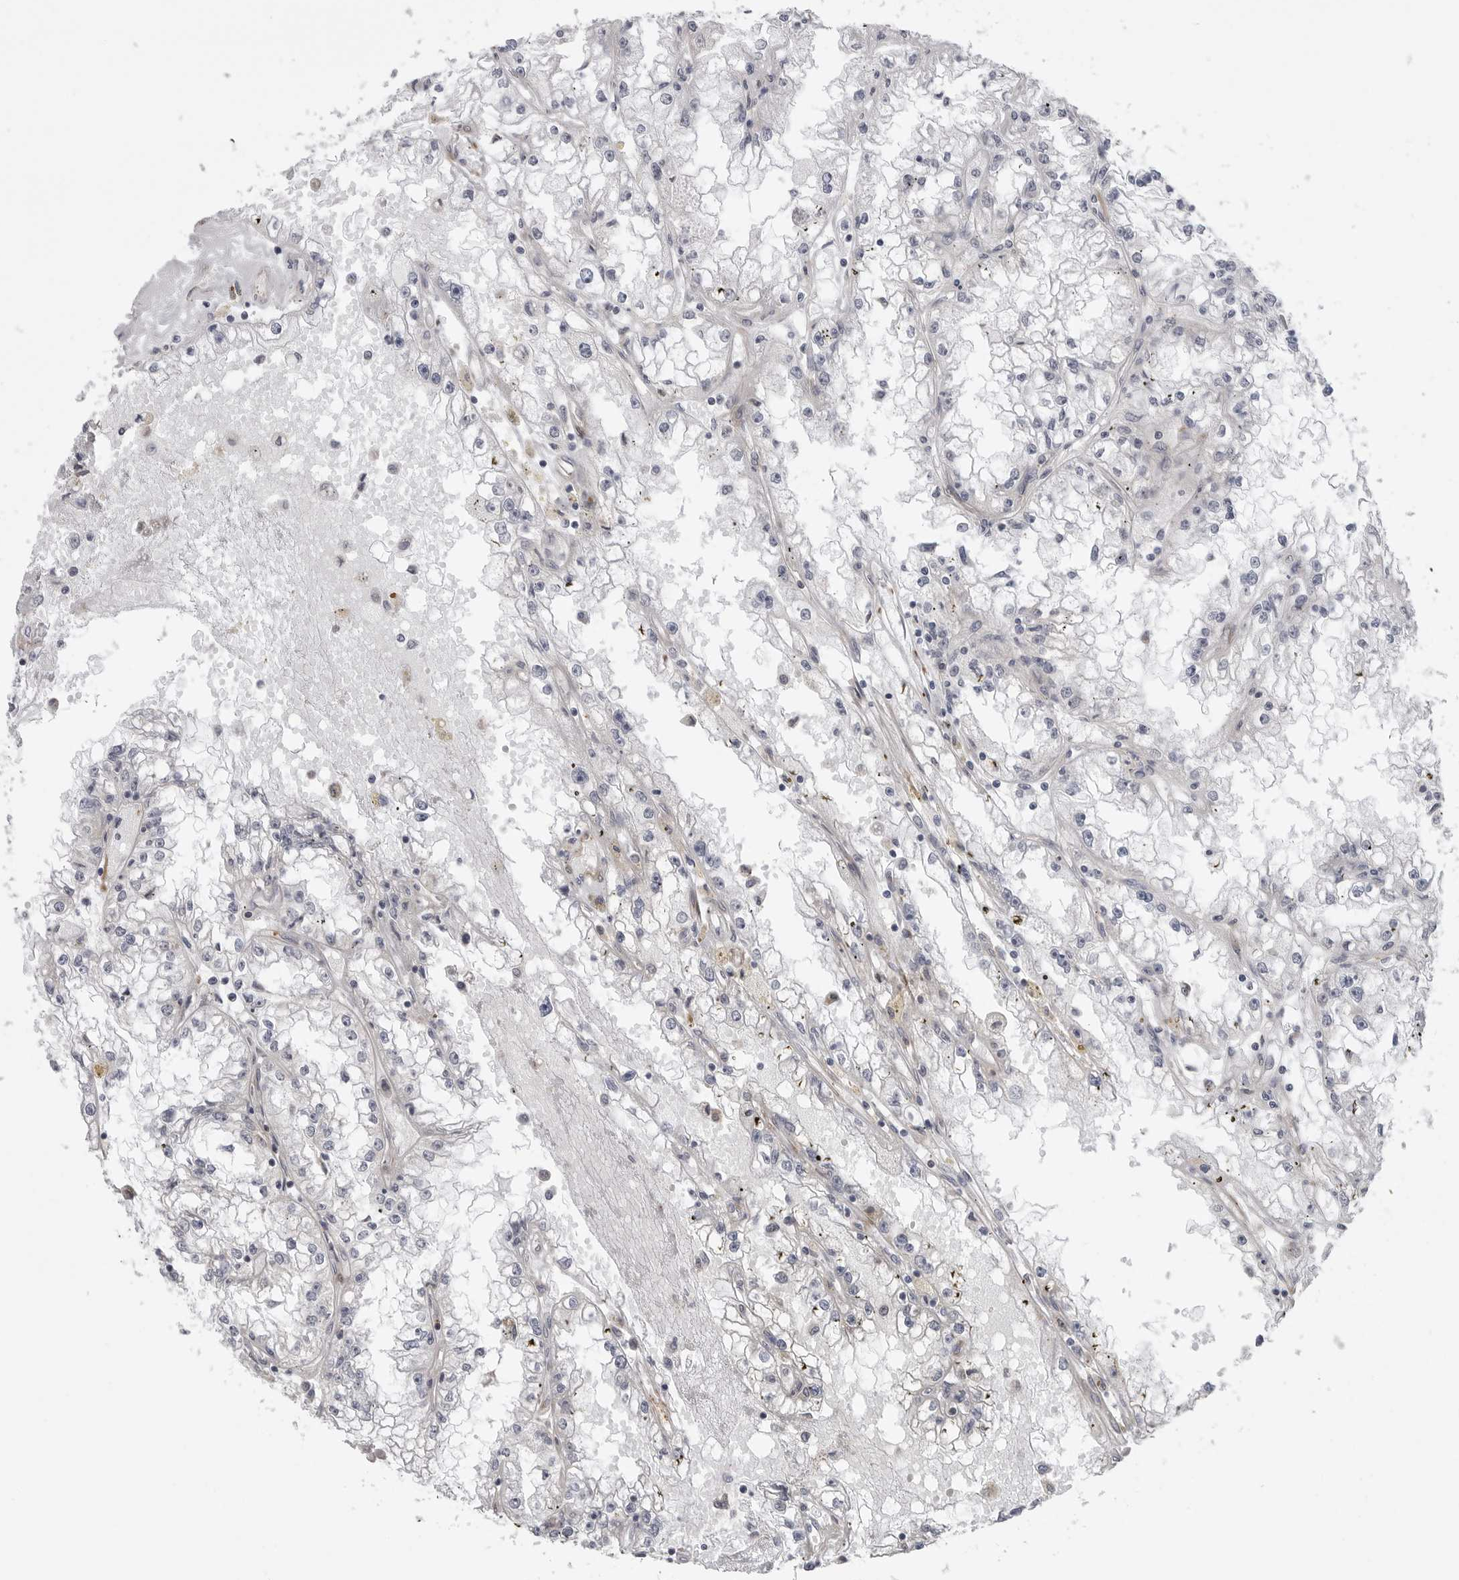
{"staining": {"intensity": "negative", "quantity": "none", "location": "none"}, "tissue": "renal cancer", "cell_type": "Tumor cells", "image_type": "cancer", "snomed": [{"axis": "morphology", "description": "Adenocarcinoma, NOS"}, {"axis": "topography", "description": "Kidney"}], "caption": "The immunohistochemistry (IHC) histopathology image has no significant positivity in tumor cells of renal cancer (adenocarcinoma) tissue.", "gene": "SCP2", "patient": {"sex": "male", "age": 56}}